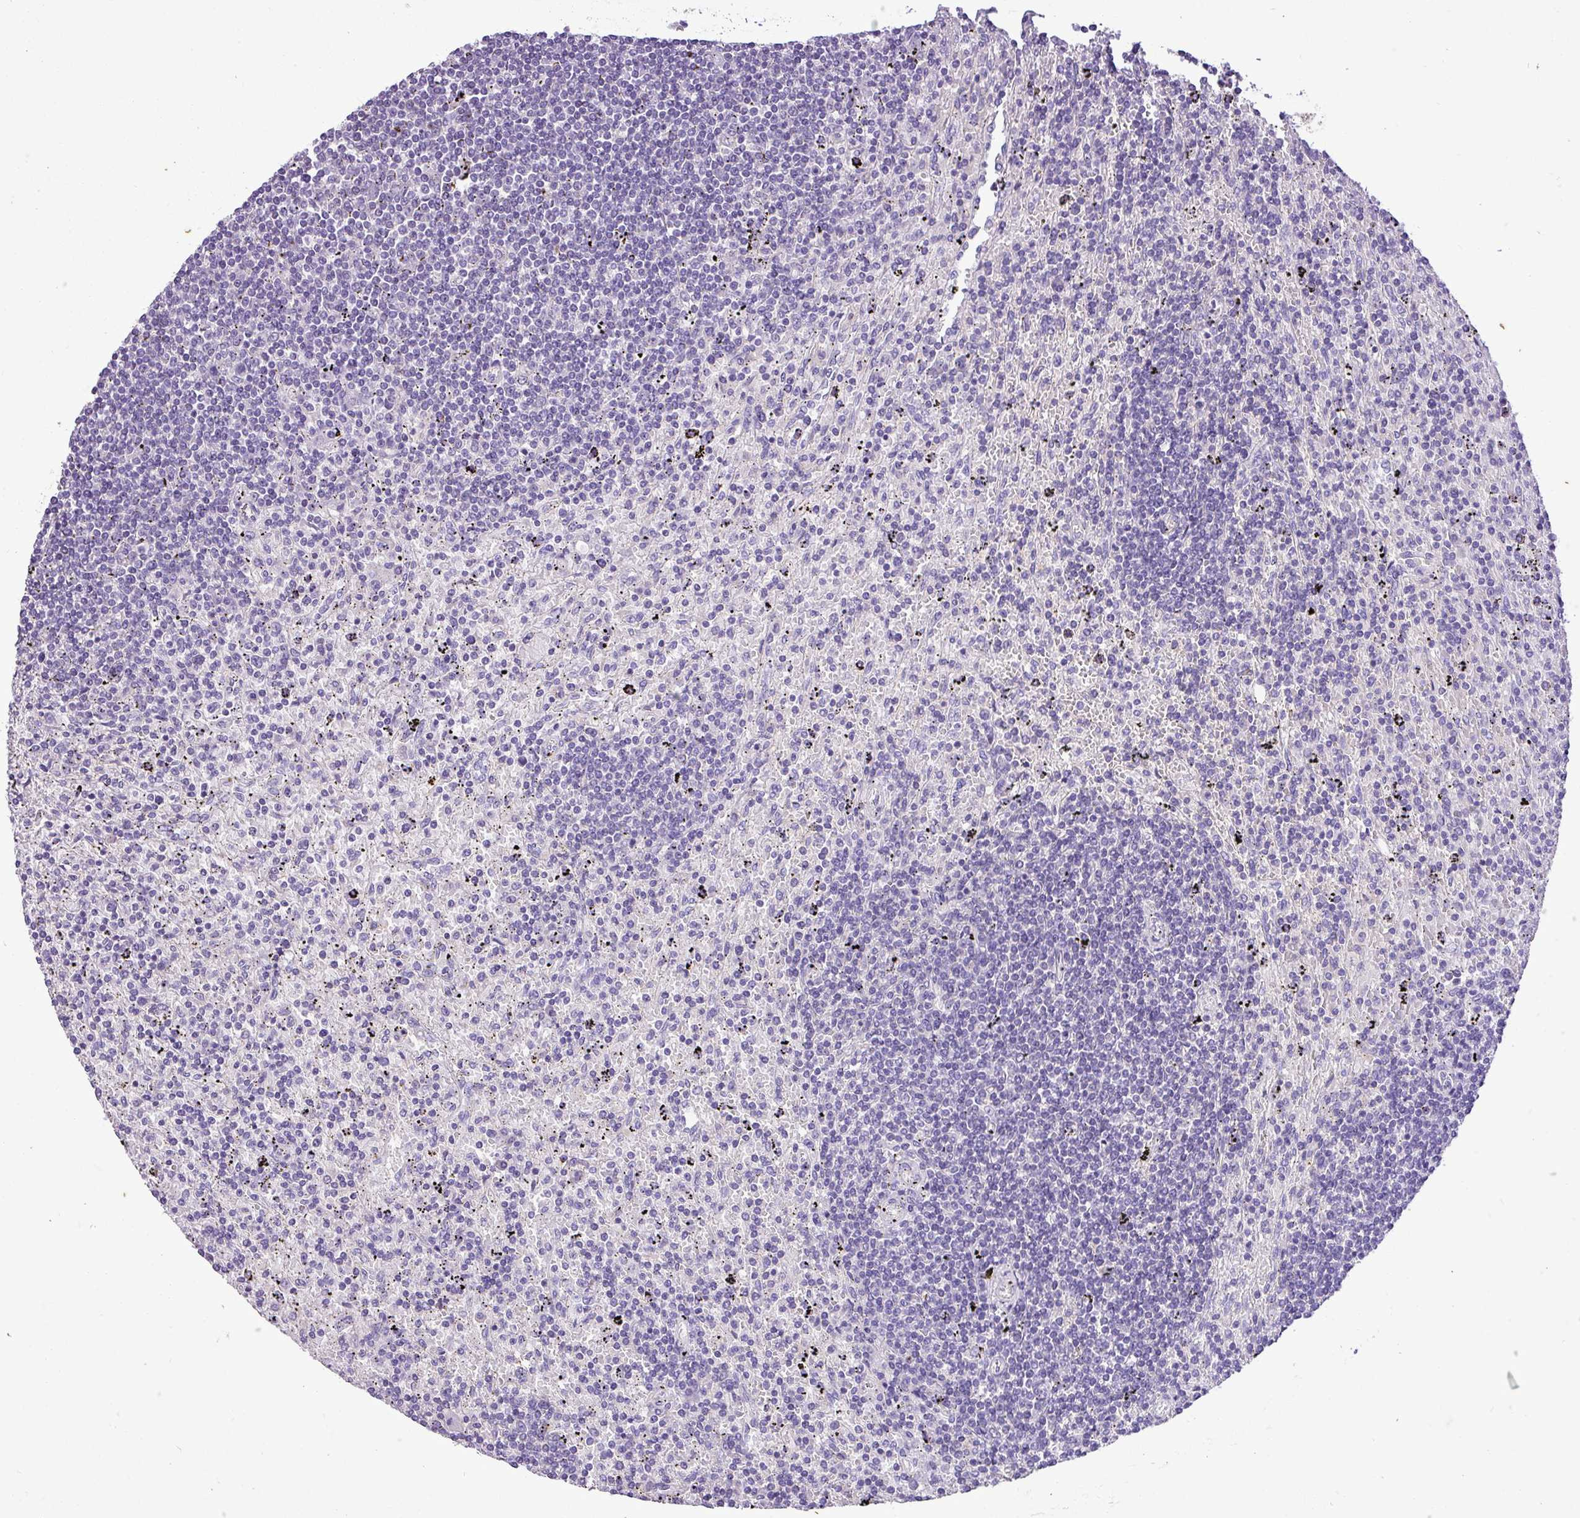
{"staining": {"intensity": "negative", "quantity": "none", "location": "none"}, "tissue": "lymphoma", "cell_type": "Tumor cells", "image_type": "cancer", "snomed": [{"axis": "morphology", "description": "Malignant lymphoma, non-Hodgkin's type, Low grade"}, {"axis": "topography", "description": "Spleen"}], "caption": "A histopathology image of human low-grade malignant lymphoma, non-Hodgkin's type is negative for staining in tumor cells. The staining is performed using DAB brown chromogen with nuclei counter-stained in using hematoxylin.", "gene": "ZNF334", "patient": {"sex": "male", "age": 76}}